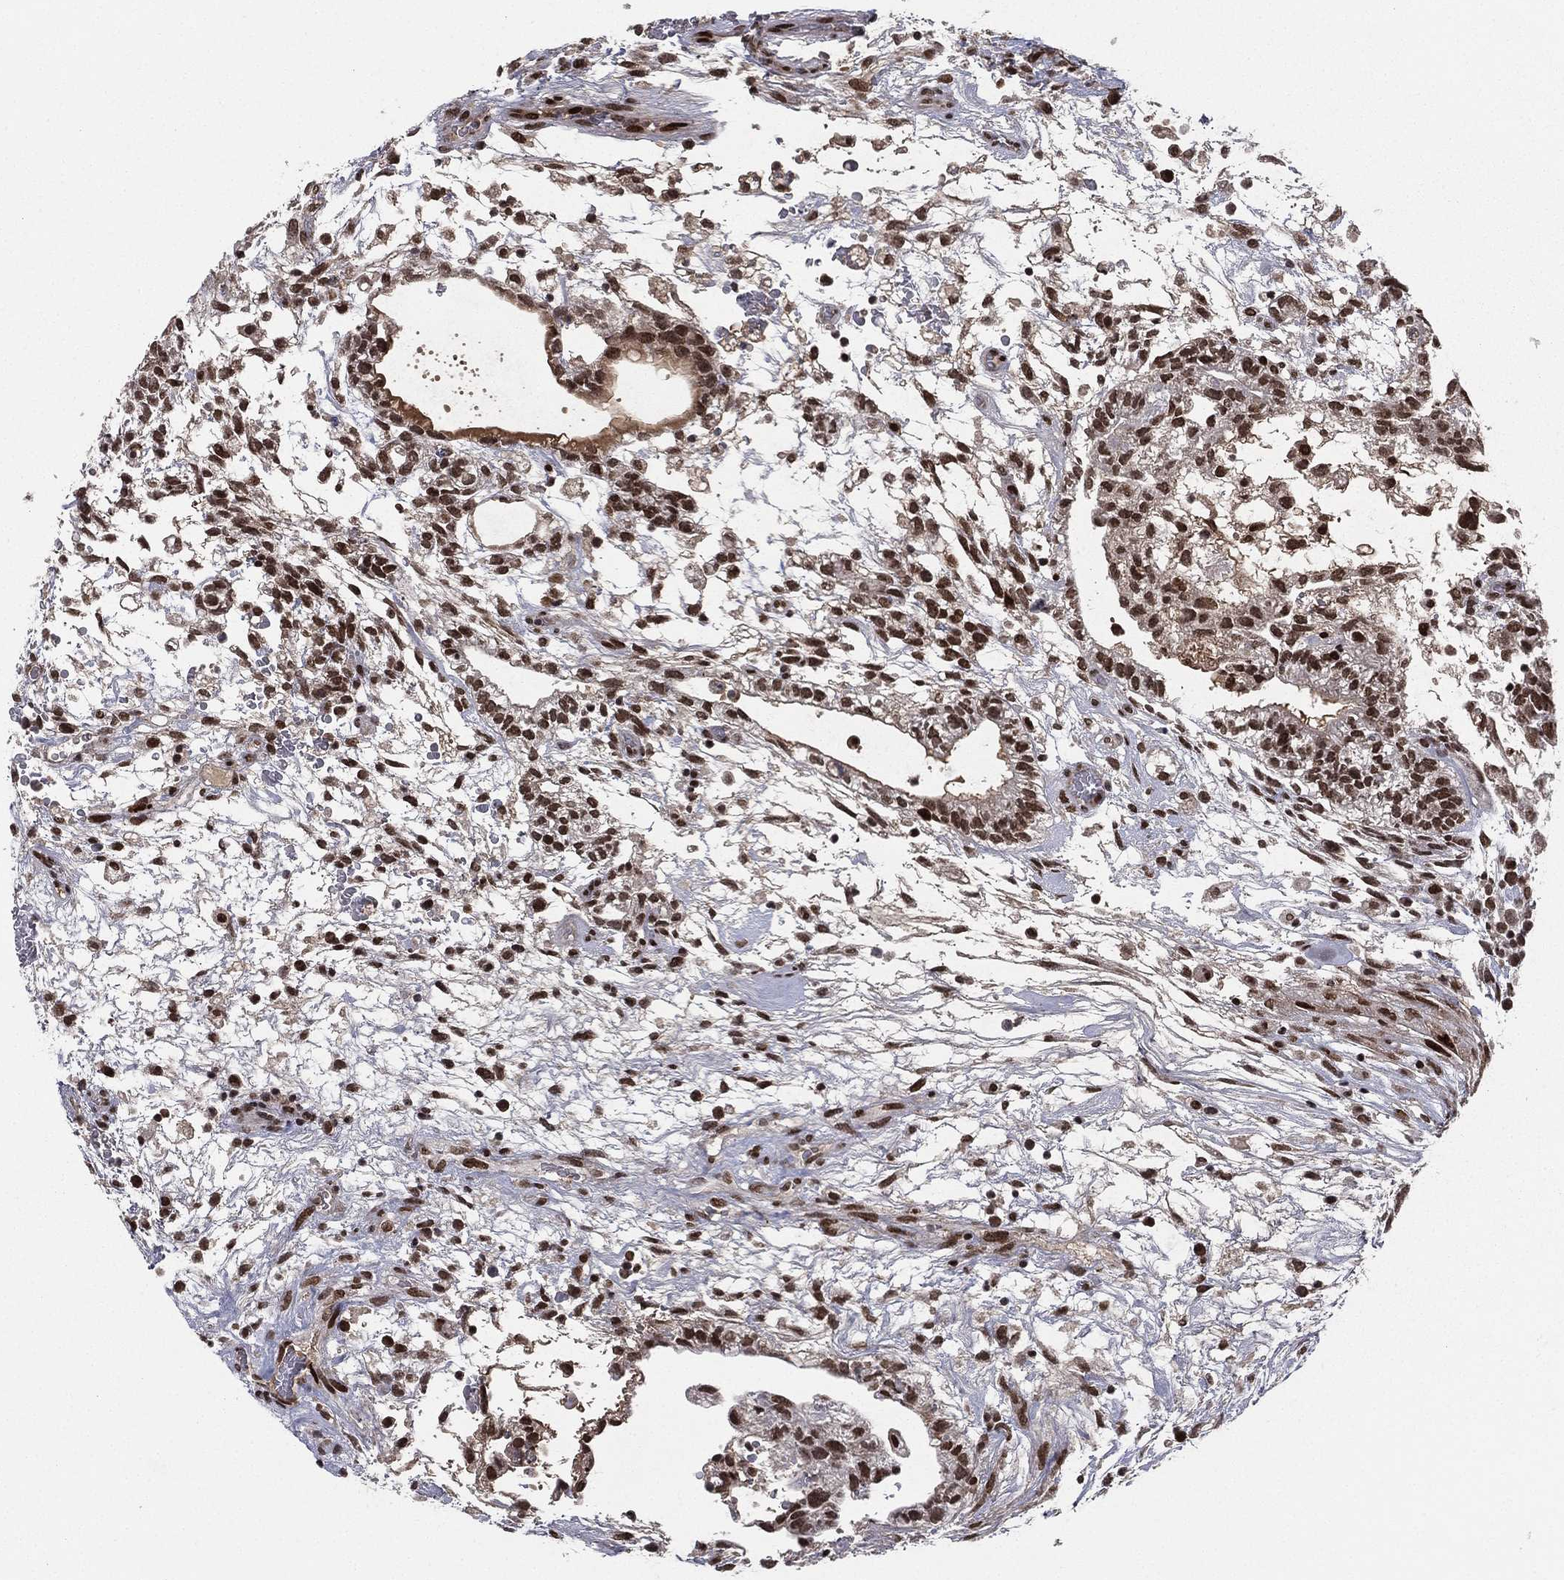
{"staining": {"intensity": "strong", "quantity": ">75%", "location": "nuclear"}, "tissue": "testis cancer", "cell_type": "Tumor cells", "image_type": "cancer", "snomed": [{"axis": "morphology", "description": "Normal tissue, NOS"}, {"axis": "morphology", "description": "Carcinoma, Embryonal, NOS"}, {"axis": "topography", "description": "Testis"}], "caption": "There is high levels of strong nuclear positivity in tumor cells of embryonal carcinoma (testis), as demonstrated by immunohistochemical staining (brown color).", "gene": "RTF1", "patient": {"sex": "male", "age": 32}}